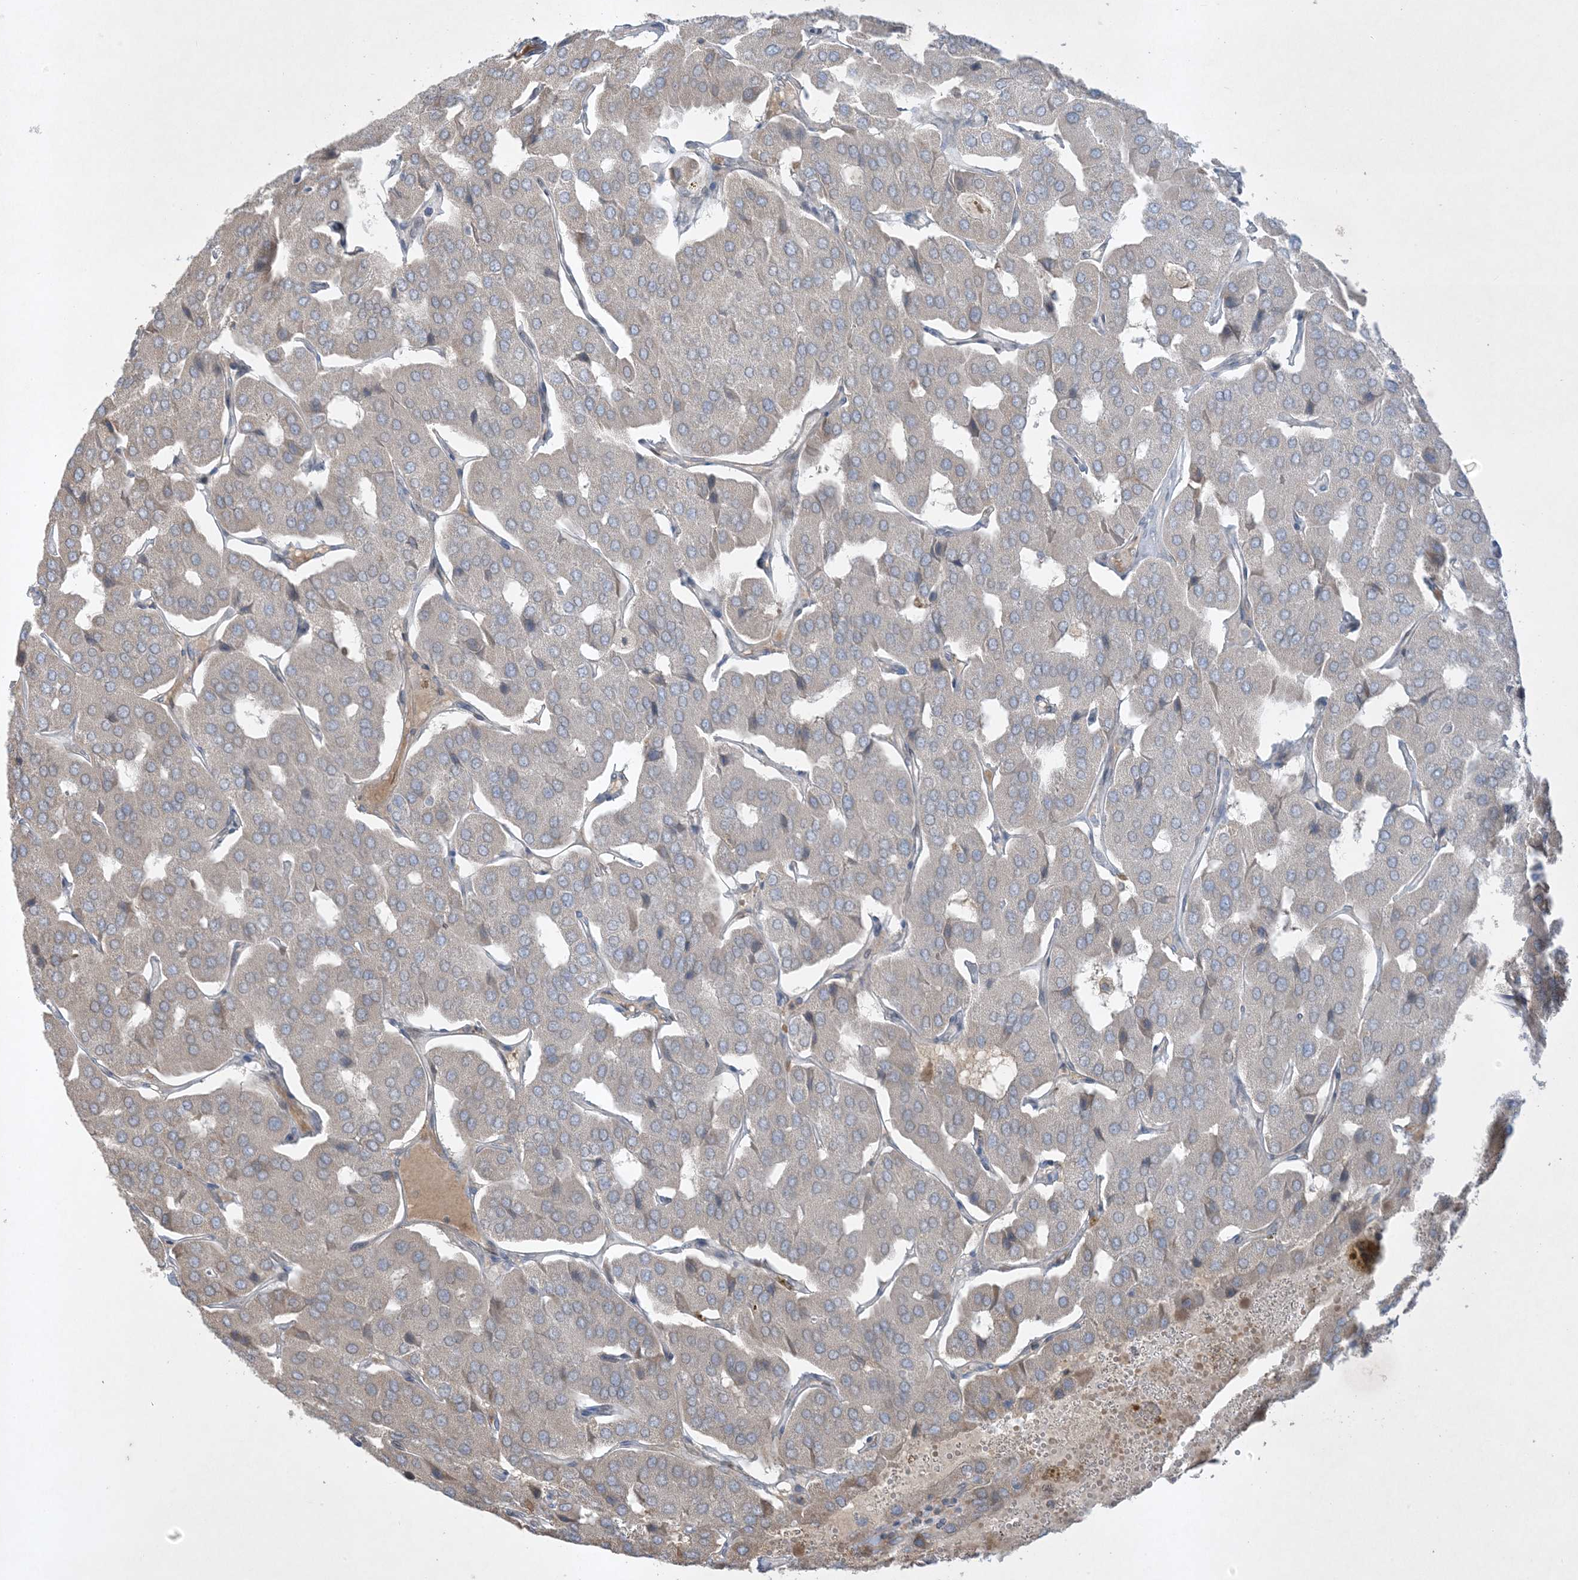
{"staining": {"intensity": "weak", "quantity": "<25%", "location": "cytoplasmic/membranous"}, "tissue": "parathyroid gland", "cell_type": "Glandular cells", "image_type": "normal", "snomed": [{"axis": "morphology", "description": "Normal tissue, NOS"}, {"axis": "morphology", "description": "Adenoma, NOS"}, {"axis": "topography", "description": "Parathyroid gland"}], "caption": "Histopathology image shows no protein positivity in glandular cells of benign parathyroid gland. Brightfield microscopy of immunohistochemistry (IHC) stained with DAB (brown) and hematoxylin (blue), captured at high magnification.", "gene": "FNDC1", "patient": {"sex": "female", "age": 86}}